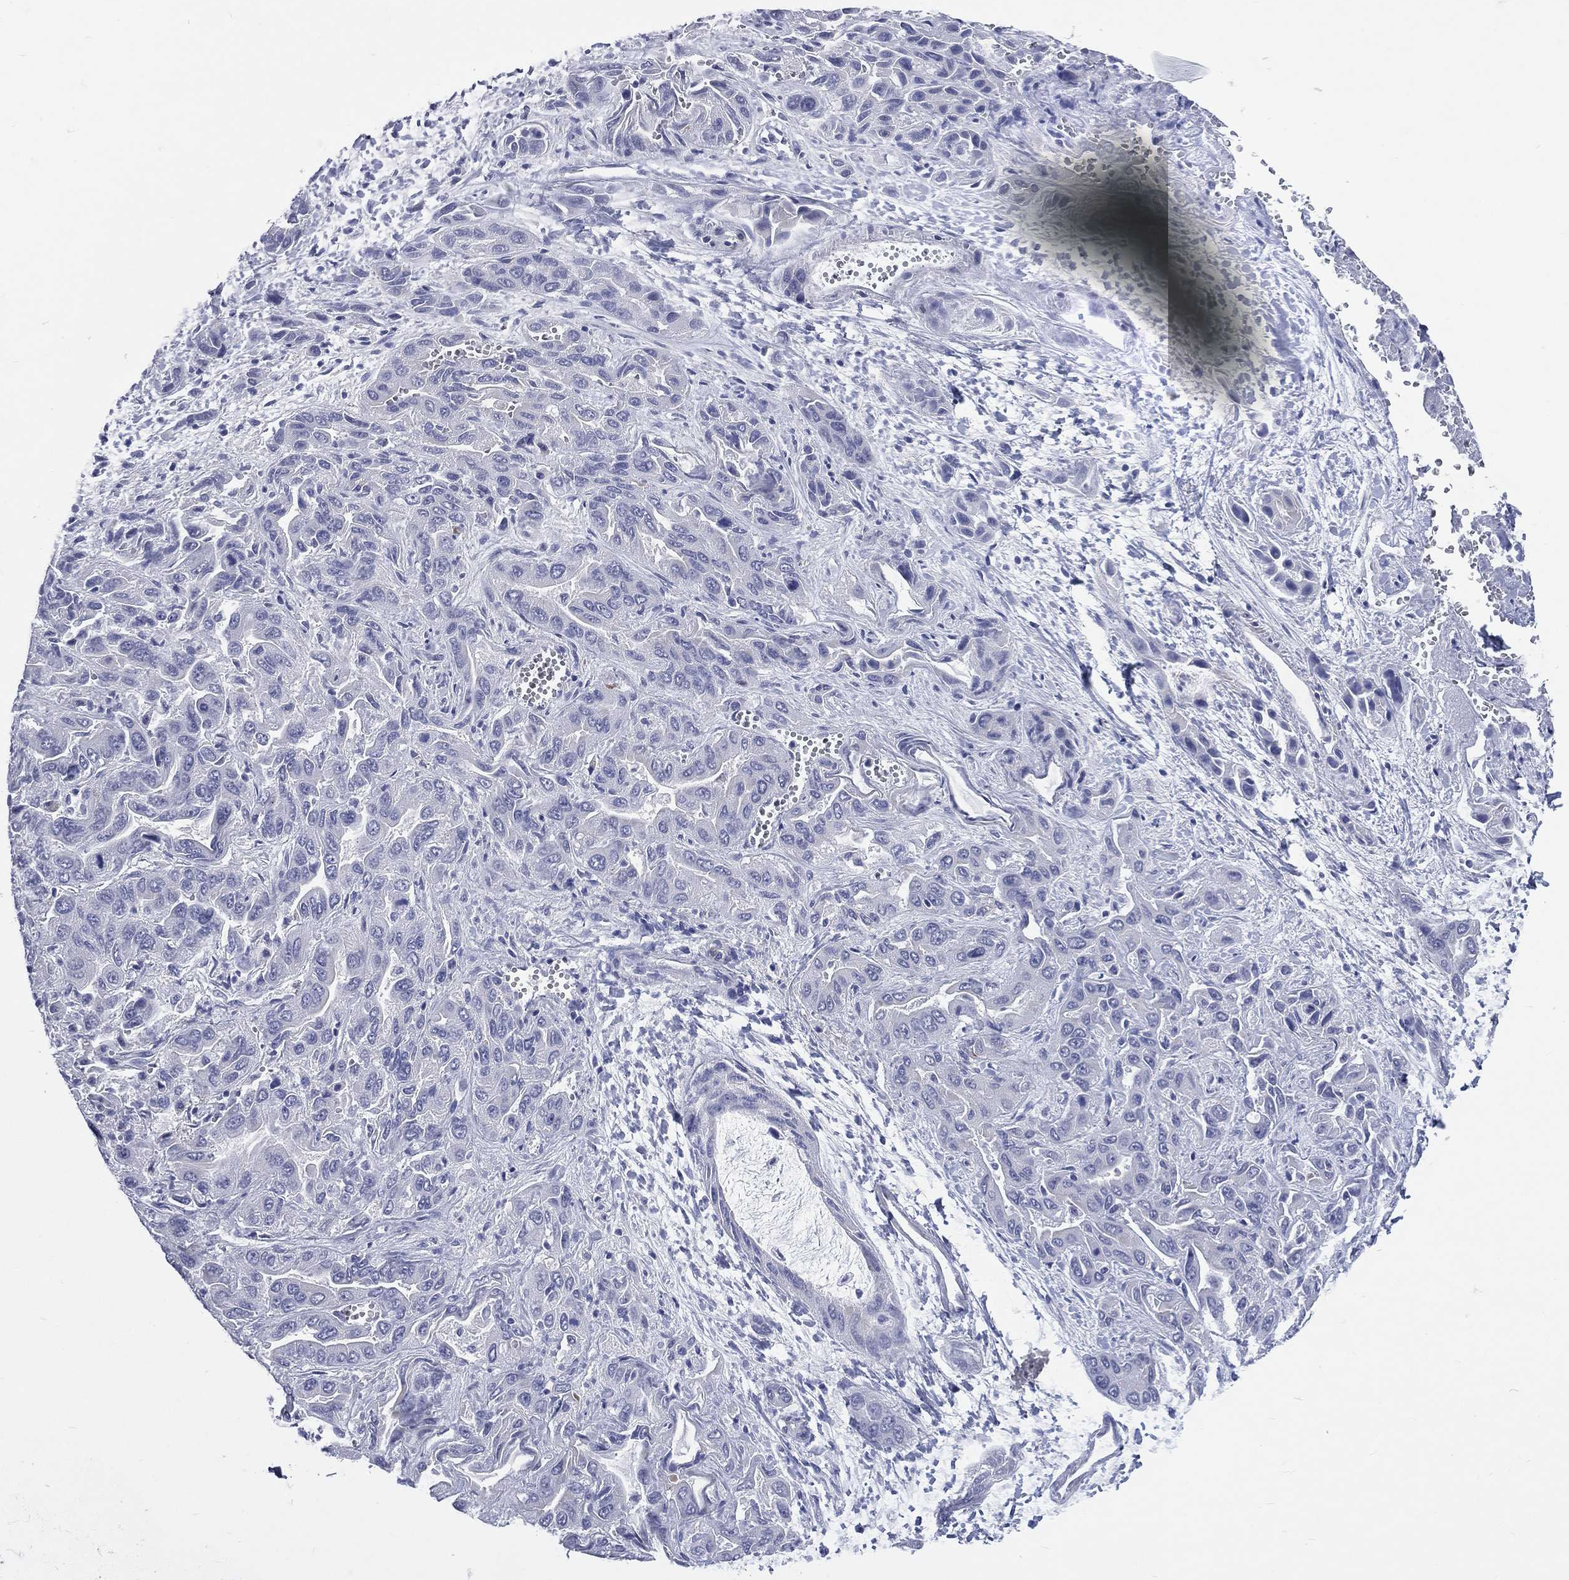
{"staining": {"intensity": "negative", "quantity": "none", "location": "none"}, "tissue": "liver cancer", "cell_type": "Tumor cells", "image_type": "cancer", "snomed": [{"axis": "morphology", "description": "Cholangiocarcinoma"}, {"axis": "topography", "description": "Liver"}], "caption": "There is no significant staining in tumor cells of liver cancer (cholangiocarcinoma).", "gene": "MLLT10", "patient": {"sex": "female", "age": 52}}